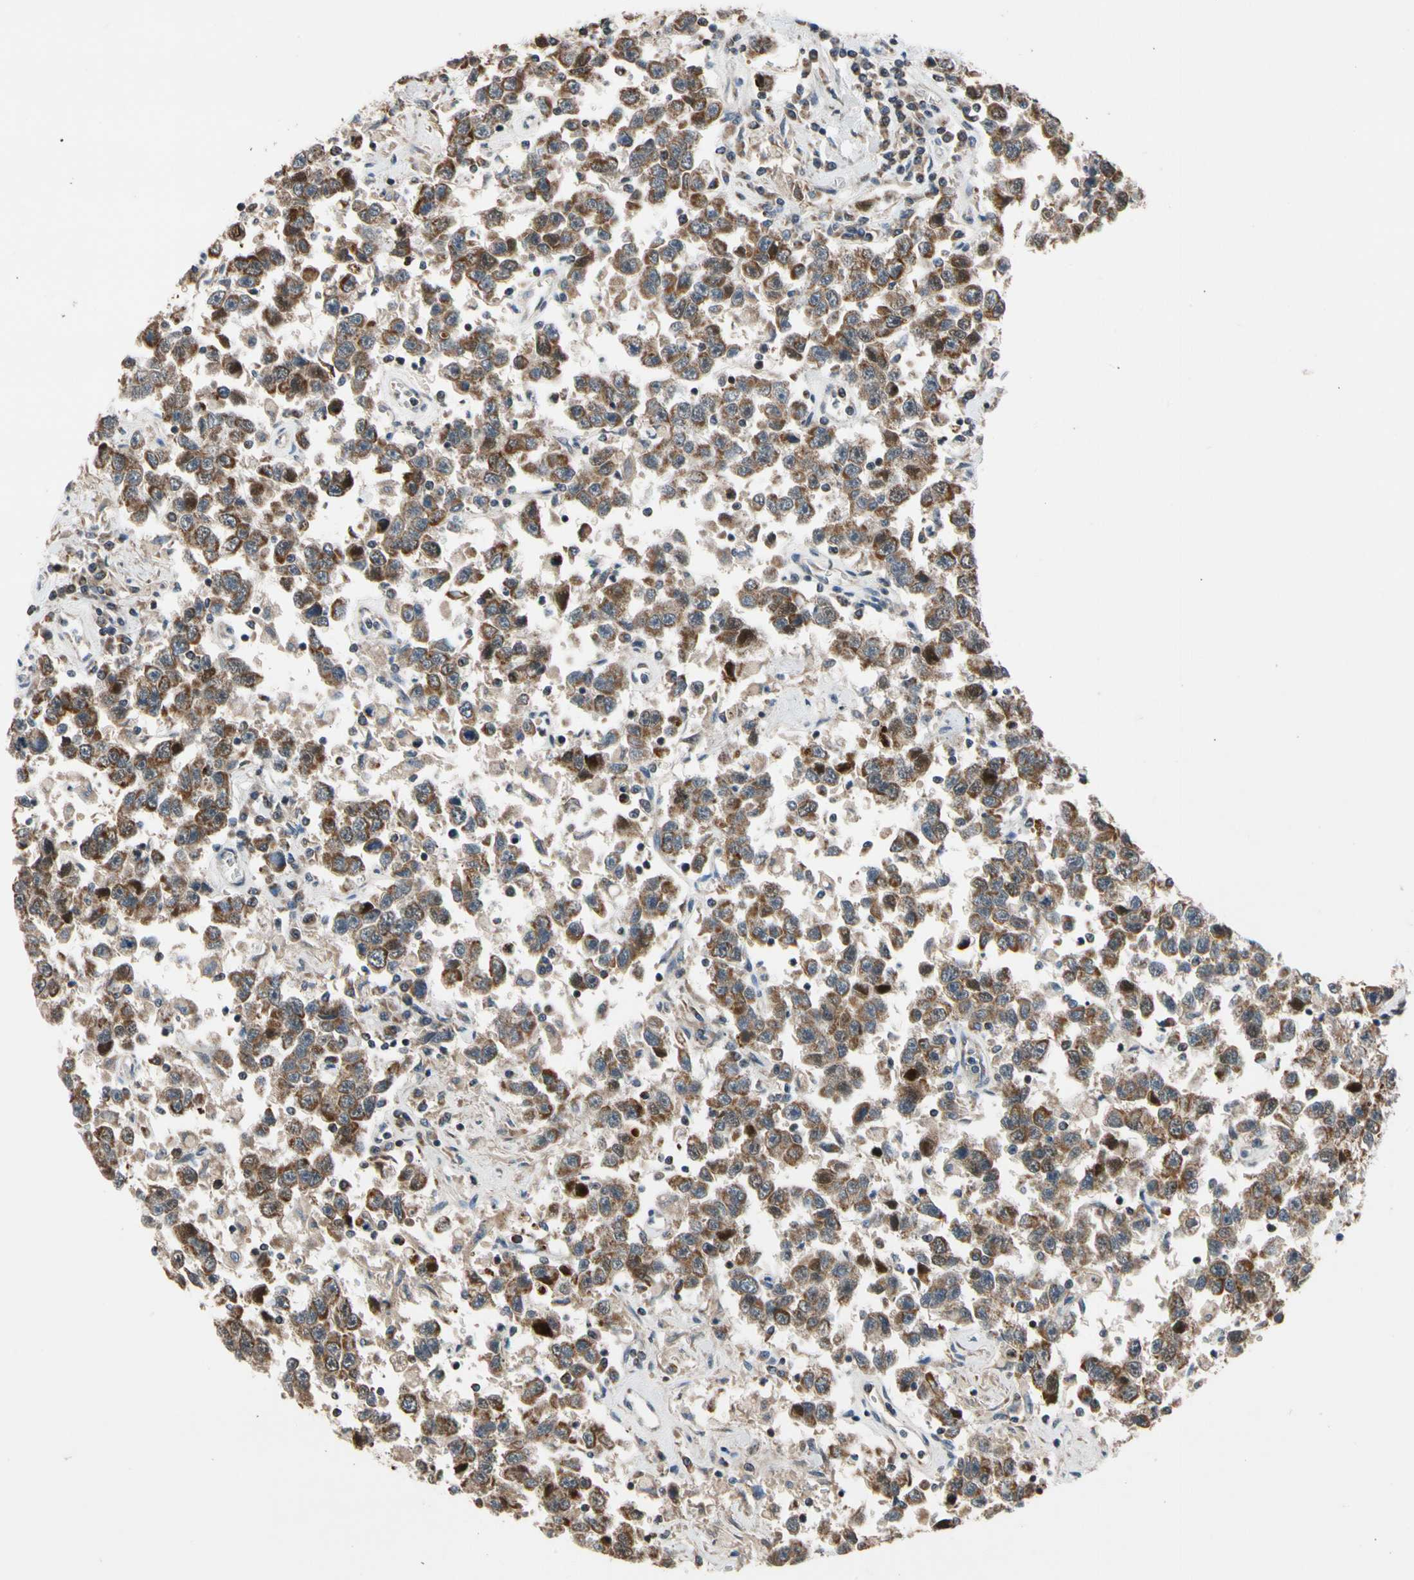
{"staining": {"intensity": "moderate", "quantity": ">75%", "location": "cytoplasmic/membranous"}, "tissue": "testis cancer", "cell_type": "Tumor cells", "image_type": "cancer", "snomed": [{"axis": "morphology", "description": "Seminoma, NOS"}, {"axis": "topography", "description": "Testis"}], "caption": "This histopathology image reveals immunohistochemistry (IHC) staining of testis seminoma, with medium moderate cytoplasmic/membranous staining in approximately >75% of tumor cells.", "gene": "KHDC4", "patient": {"sex": "male", "age": 41}}